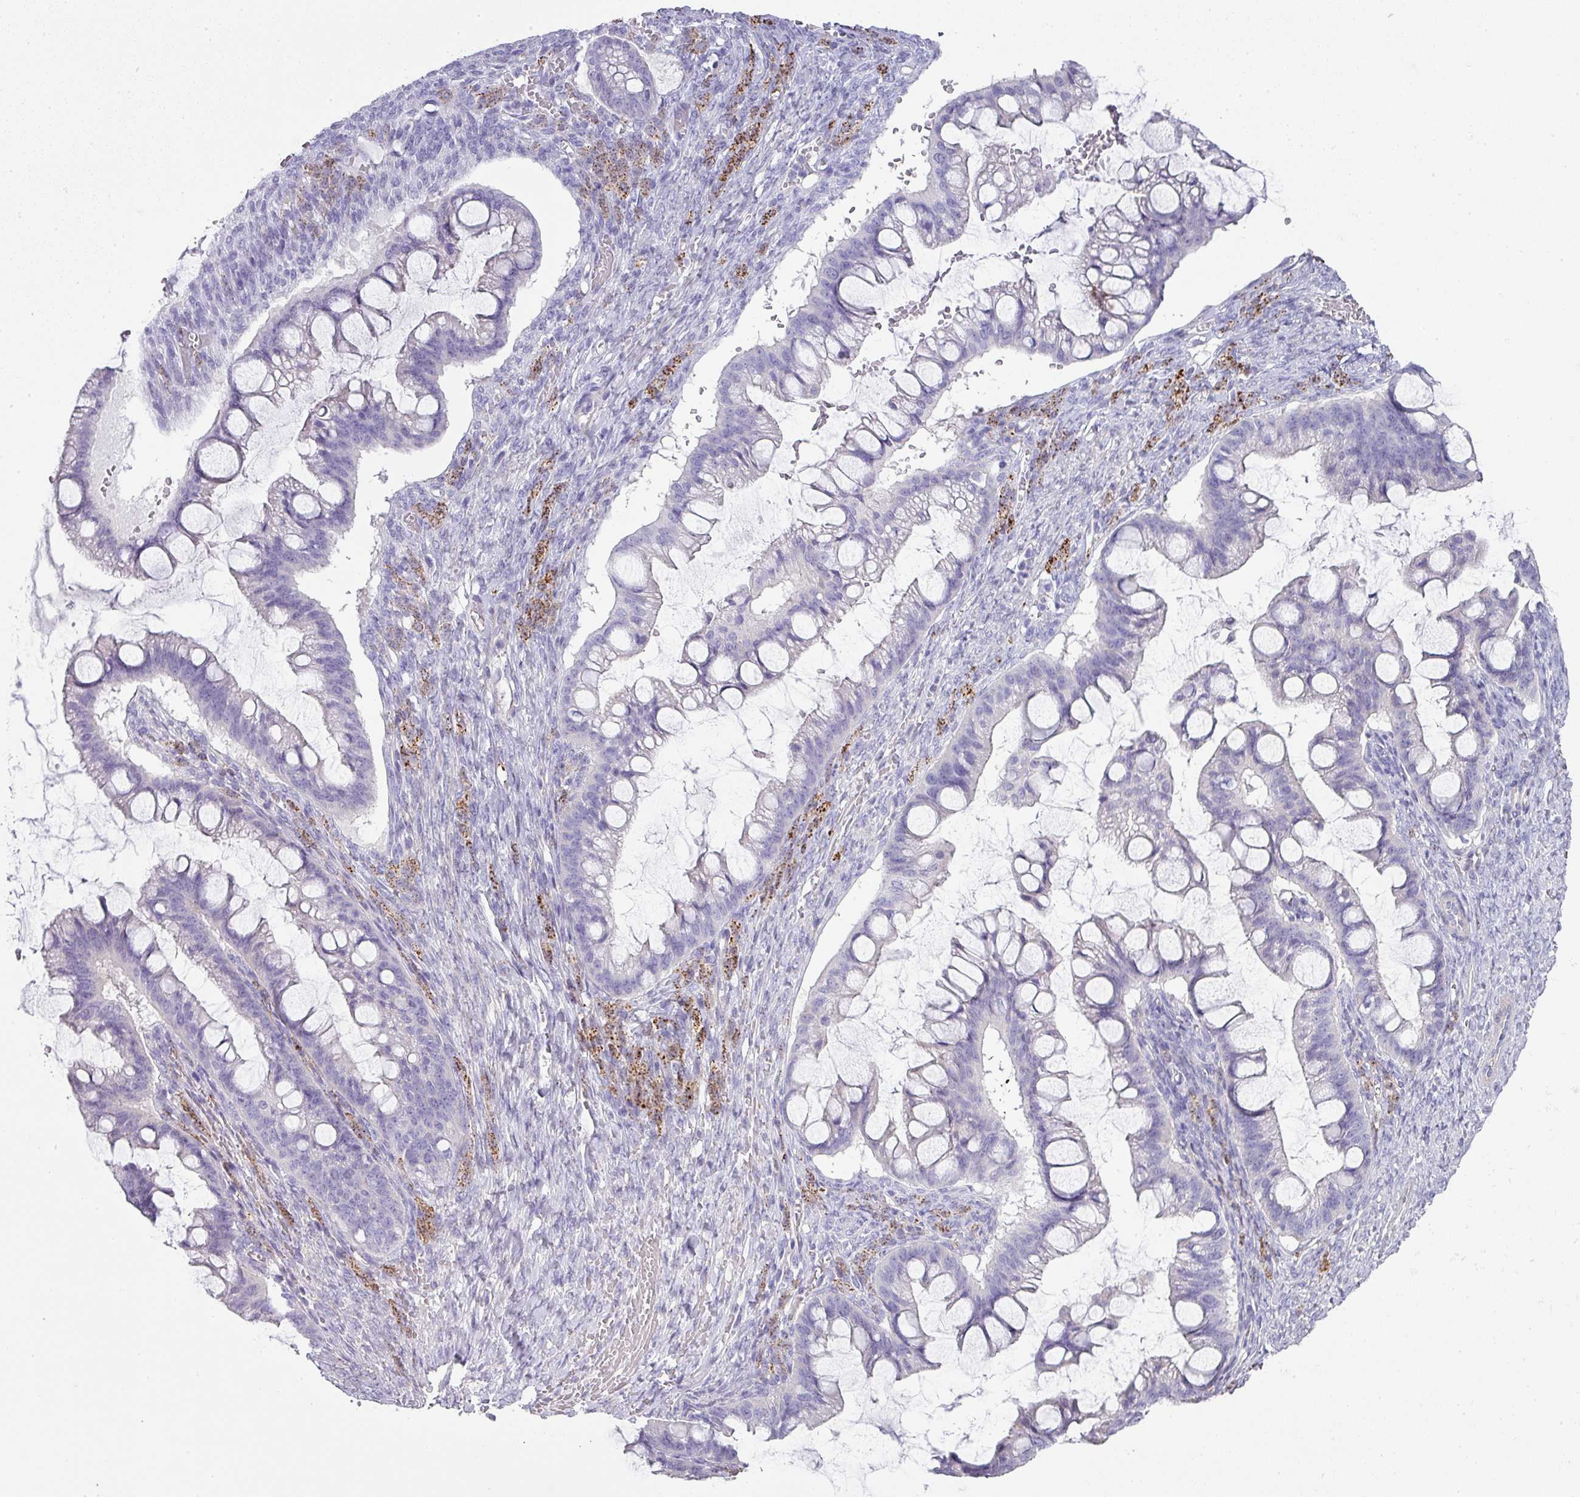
{"staining": {"intensity": "negative", "quantity": "none", "location": "none"}, "tissue": "ovarian cancer", "cell_type": "Tumor cells", "image_type": "cancer", "snomed": [{"axis": "morphology", "description": "Cystadenocarcinoma, mucinous, NOS"}, {"axis": "topography", "description": "Ovary"}], "caption": "The photomicrograph shows no significant staining in tumor cells of ovarian mucinous cystadenocarcinoma. The staining is performed using DAB brown chromogen with nuclei counter-stained in using hematoxylin.", "gene": "GLI4", "patient": {"sex": "female", "age": 73}}